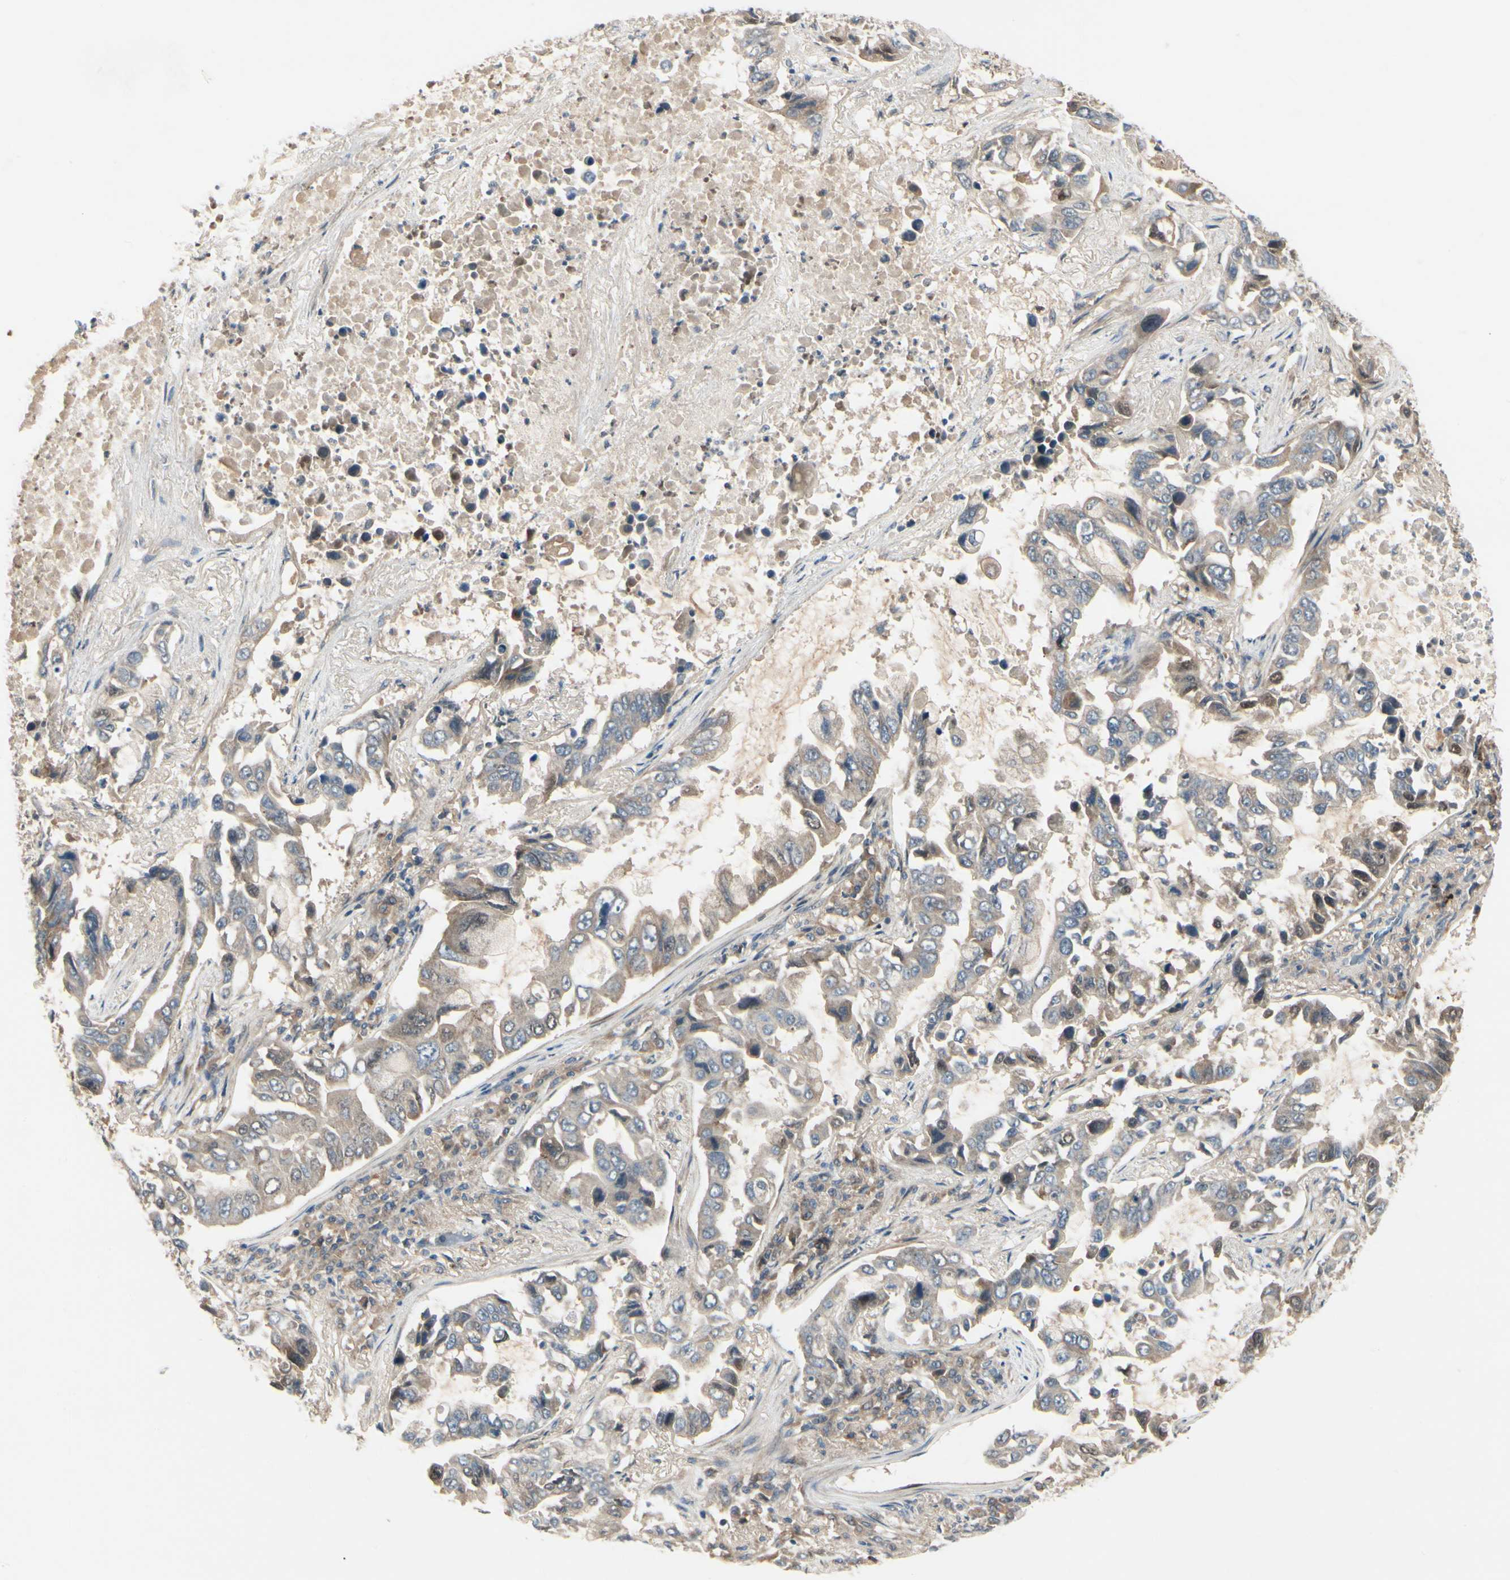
{"staining": {"intensity": "moderate", "quantity": ">75%", "location": "cytoplasmic/membranous"}, "tissue": "lung cancer", "cell_type": "Tumor cells", "image_type": "cancer", "snomed": [{"axis": "morphology", "description": "Adenocarcinoma, NOS"}, {"axis": "topography", "description": "Lung"}], "caption": "Immunohistochemical staining of human adenocarcinoma (lung) shows medium levels of moderate cytoplasmic/membranous protein staining in about >75% of tumor cells. (IHC, brightfield microscopy, high magnification).", "gene": "RNF14", "patient": {"sex": "male", "age": 64}}